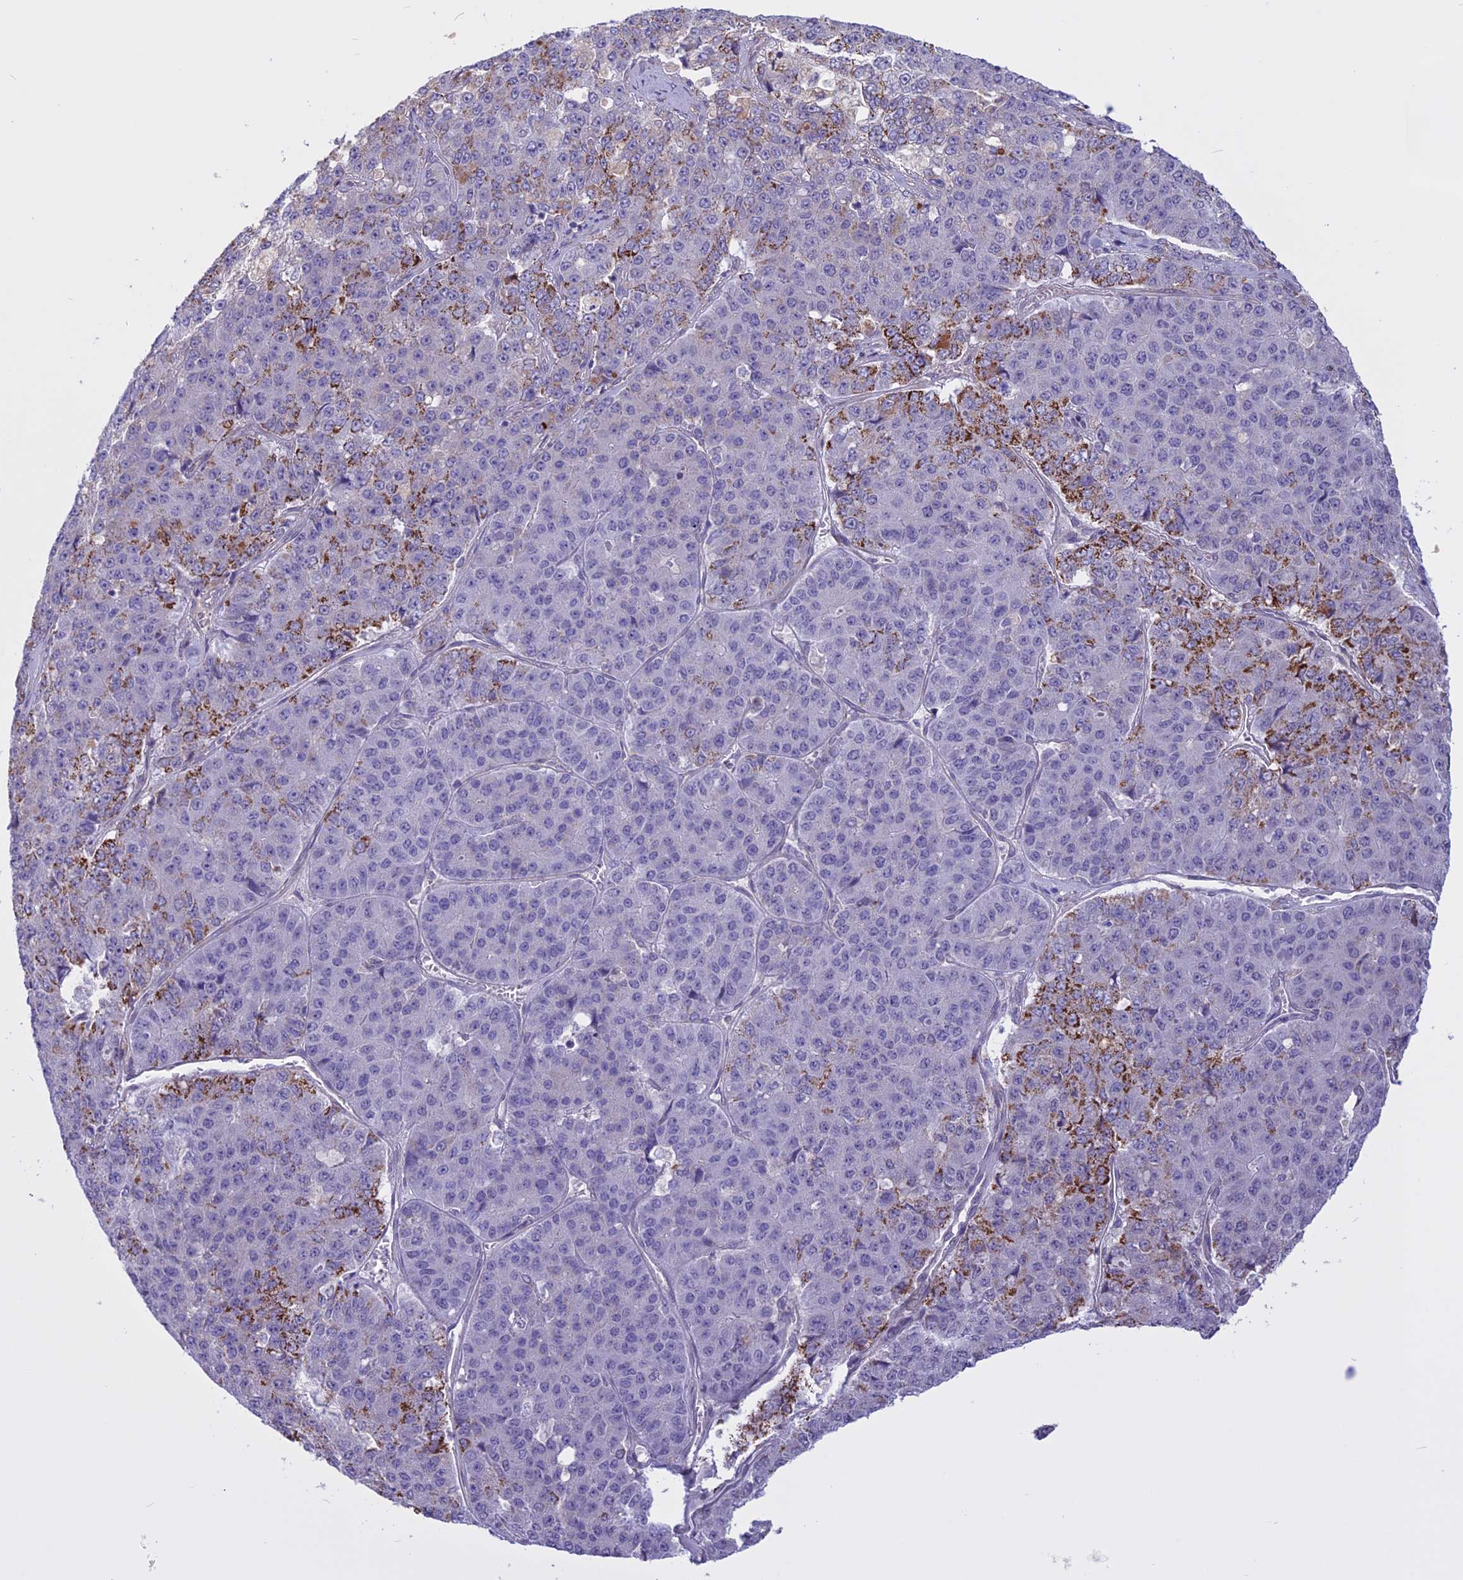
{"staining": {"intensity": "moderate", "quantity": "<25%", "location": "cytoplasmic/membranous"}, "tissue": "pancreatic cancer", "cell_type": "Tumor cells", "image_type": "cancer", "snomed": [{"axis": "morphology", "description": "Adenocarcinoma, NOS"}, {"axis": "topography", "description": "Pancreas"}], "caption": "The immunohistochemical stain shows moderate cytoplasmic/membranous expression in tumor cells of pancreatic adenocarcinoma tissue.", "gene": "SPHKAP", "patient": {"sex": "male", "age": 50}}